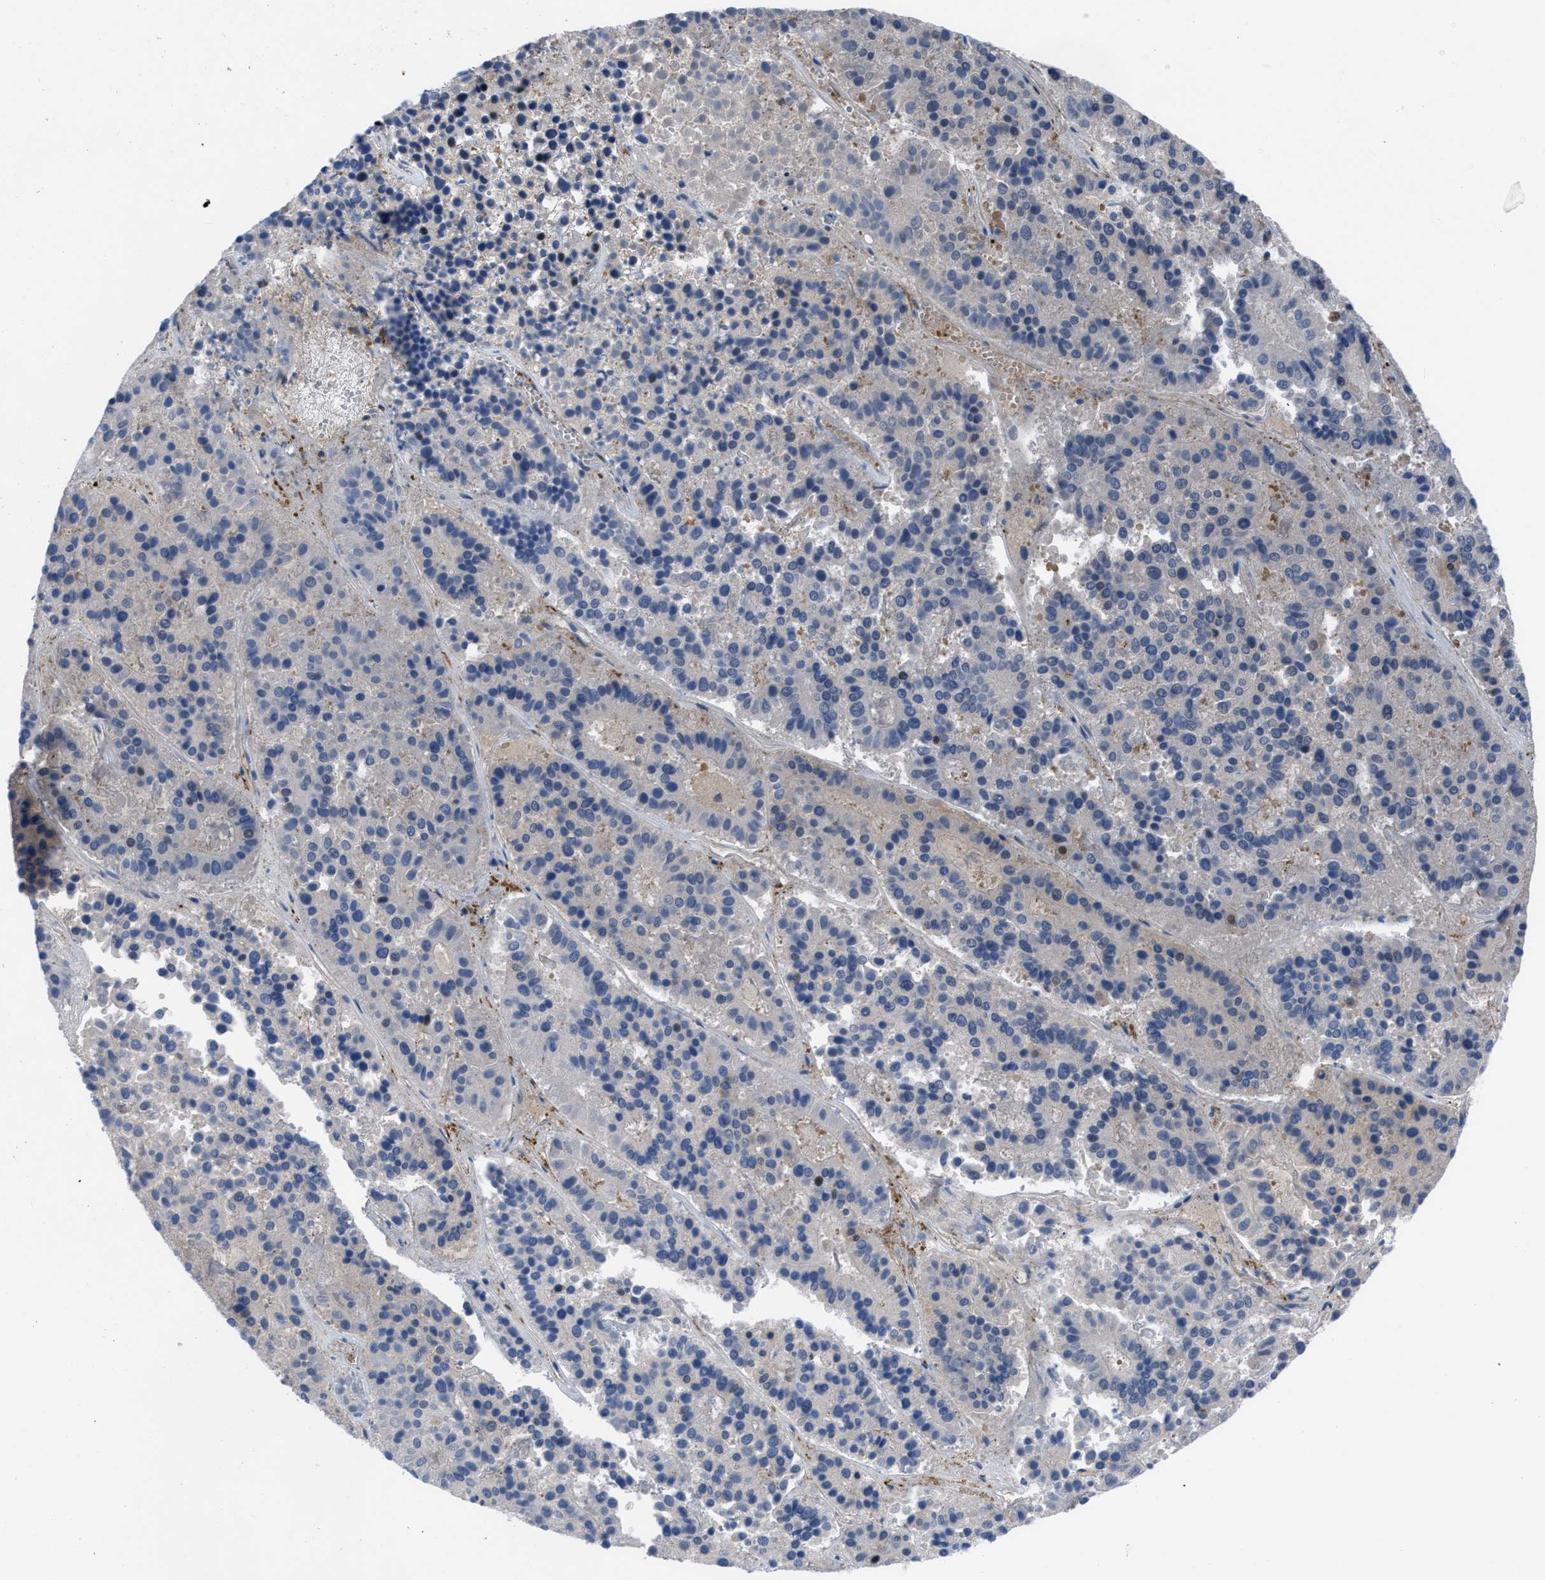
{"staining": {"intensity": "negative", "quantity": "none", "location": "none"}, "tissue": "pancreatic cancer", "cell_type": "Tumor cells", "image_type": "cancer", "snomed": [{"axis": "morphology", "description": "Adenocarcinoma, NOS"}, {"axis": "topography", "description": "Pancreas"}], "caption": "Pancreatic adenocarcinoma was stained to show a protein in brown. There is no significant positivity in tumor cells.", "gene": "IL17RE", "patient": {"sex": "male", "age": 50}}